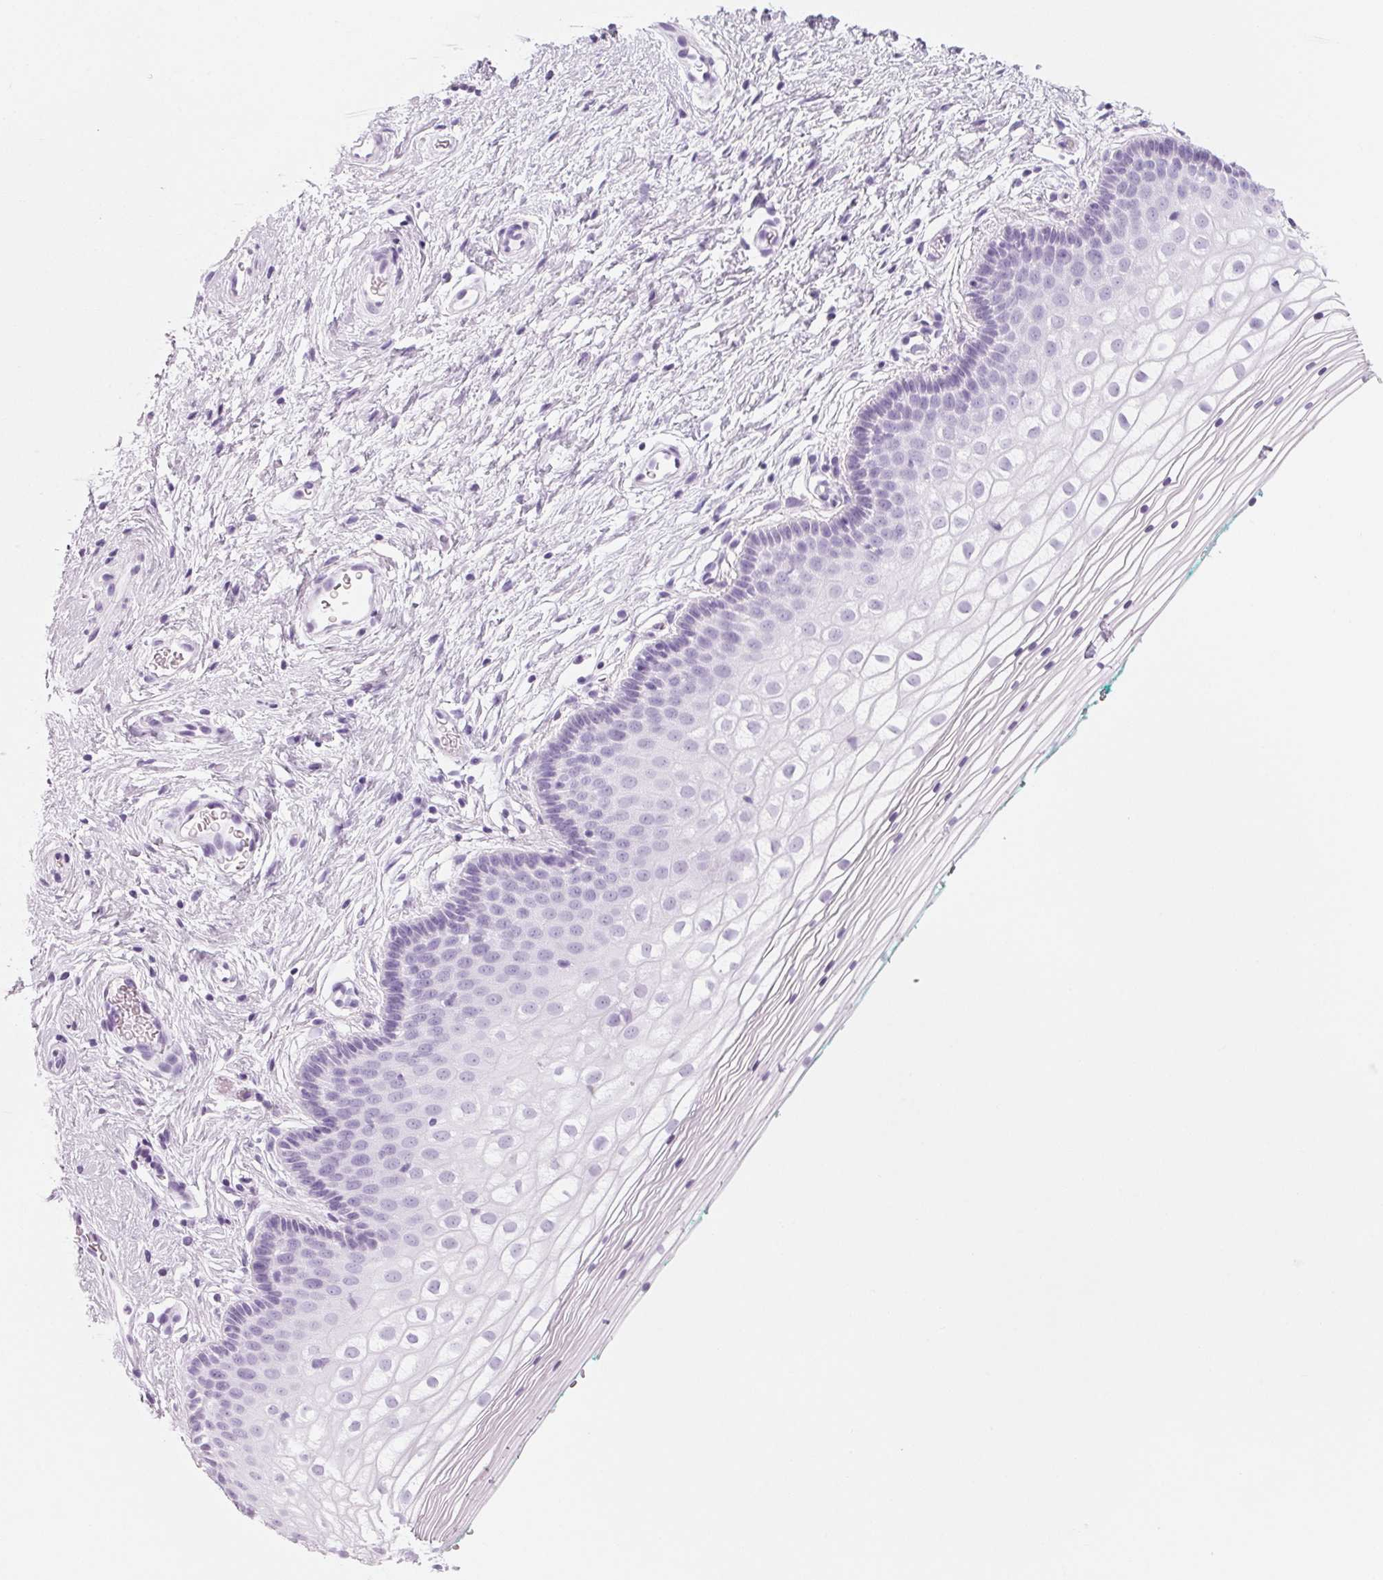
{"staining": {"intensity": "negative", "quantity": "none", "location": "none"}, "tissue": "vagina", "cell_type": "Squamous epithelial cells", "image_type": "normal", "snomed": [{"axis": "morphology", "description": "Normal tissue, NOS"}, {"axis": "topography", "description": "Vagina"}], "caption": "There is no significant positivity in squamous epithelial cells of vagina. The staining is performed using DAB brown chromogen with nuclei counter-stained in using hematoxylin.", "gene": "DNTTIP2", "patient": {"sex": "female", "age": 36}}